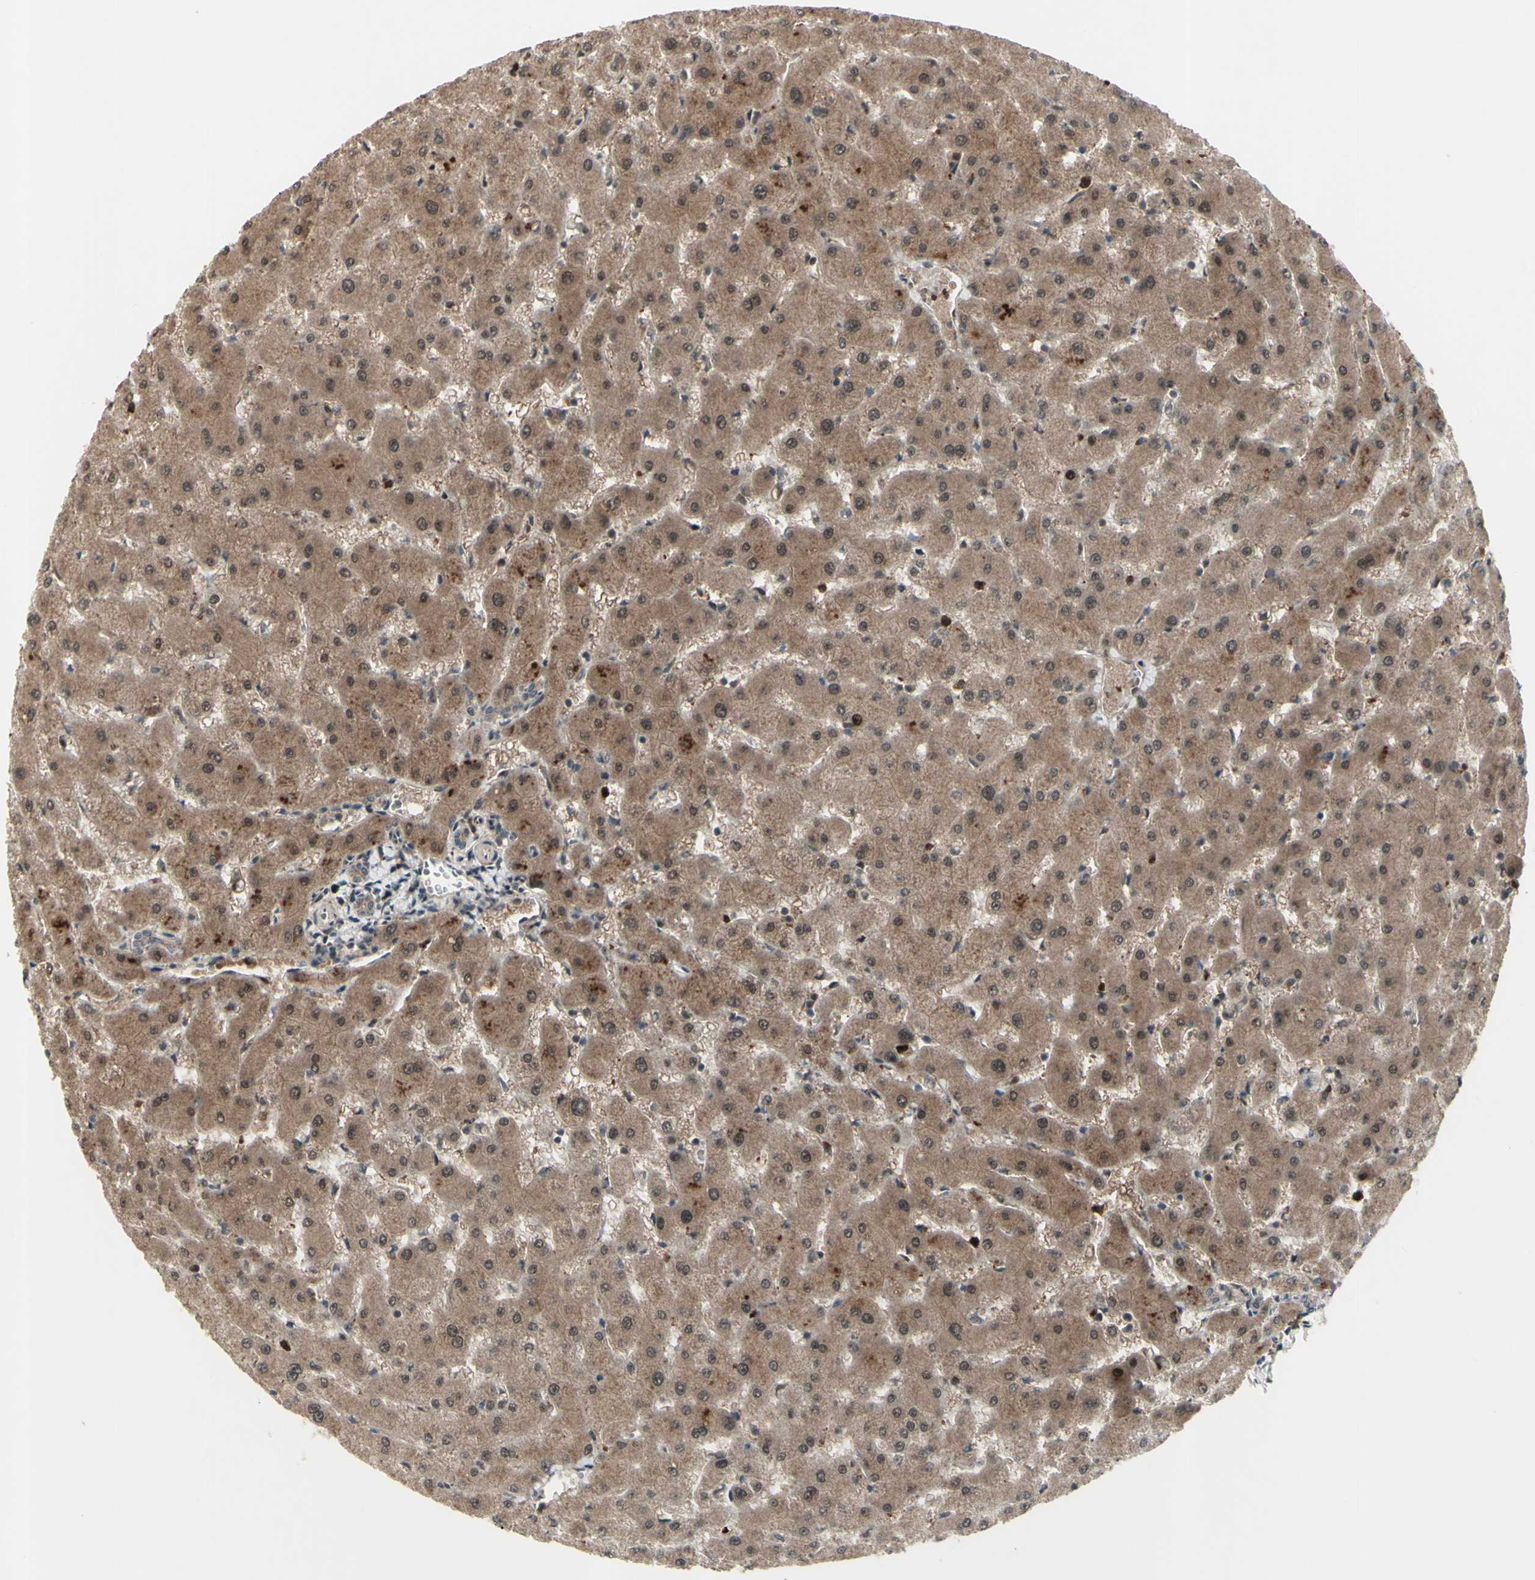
{"staining": {"intensity": "moderate", "quantity": ">75%", "location": "cytoplasmic/membranous"}, "tissue": "liver", "cell_type": "Cholangiocytes", "image_type": "normal", "snomed": [{"axis": "morphology", "description": "Normal tissue, NOS"}, {"axis": "topography", "description": "Liver"}], "caption": "Immunohistochemical staining of unremarkable human liver demonstrates >75% levels of moderate cytoplasmic/membranous protein staining in about >75% of cholangiocytes.", "gene": "MLF2", "patient": {"sex": "female", "age": 63}}